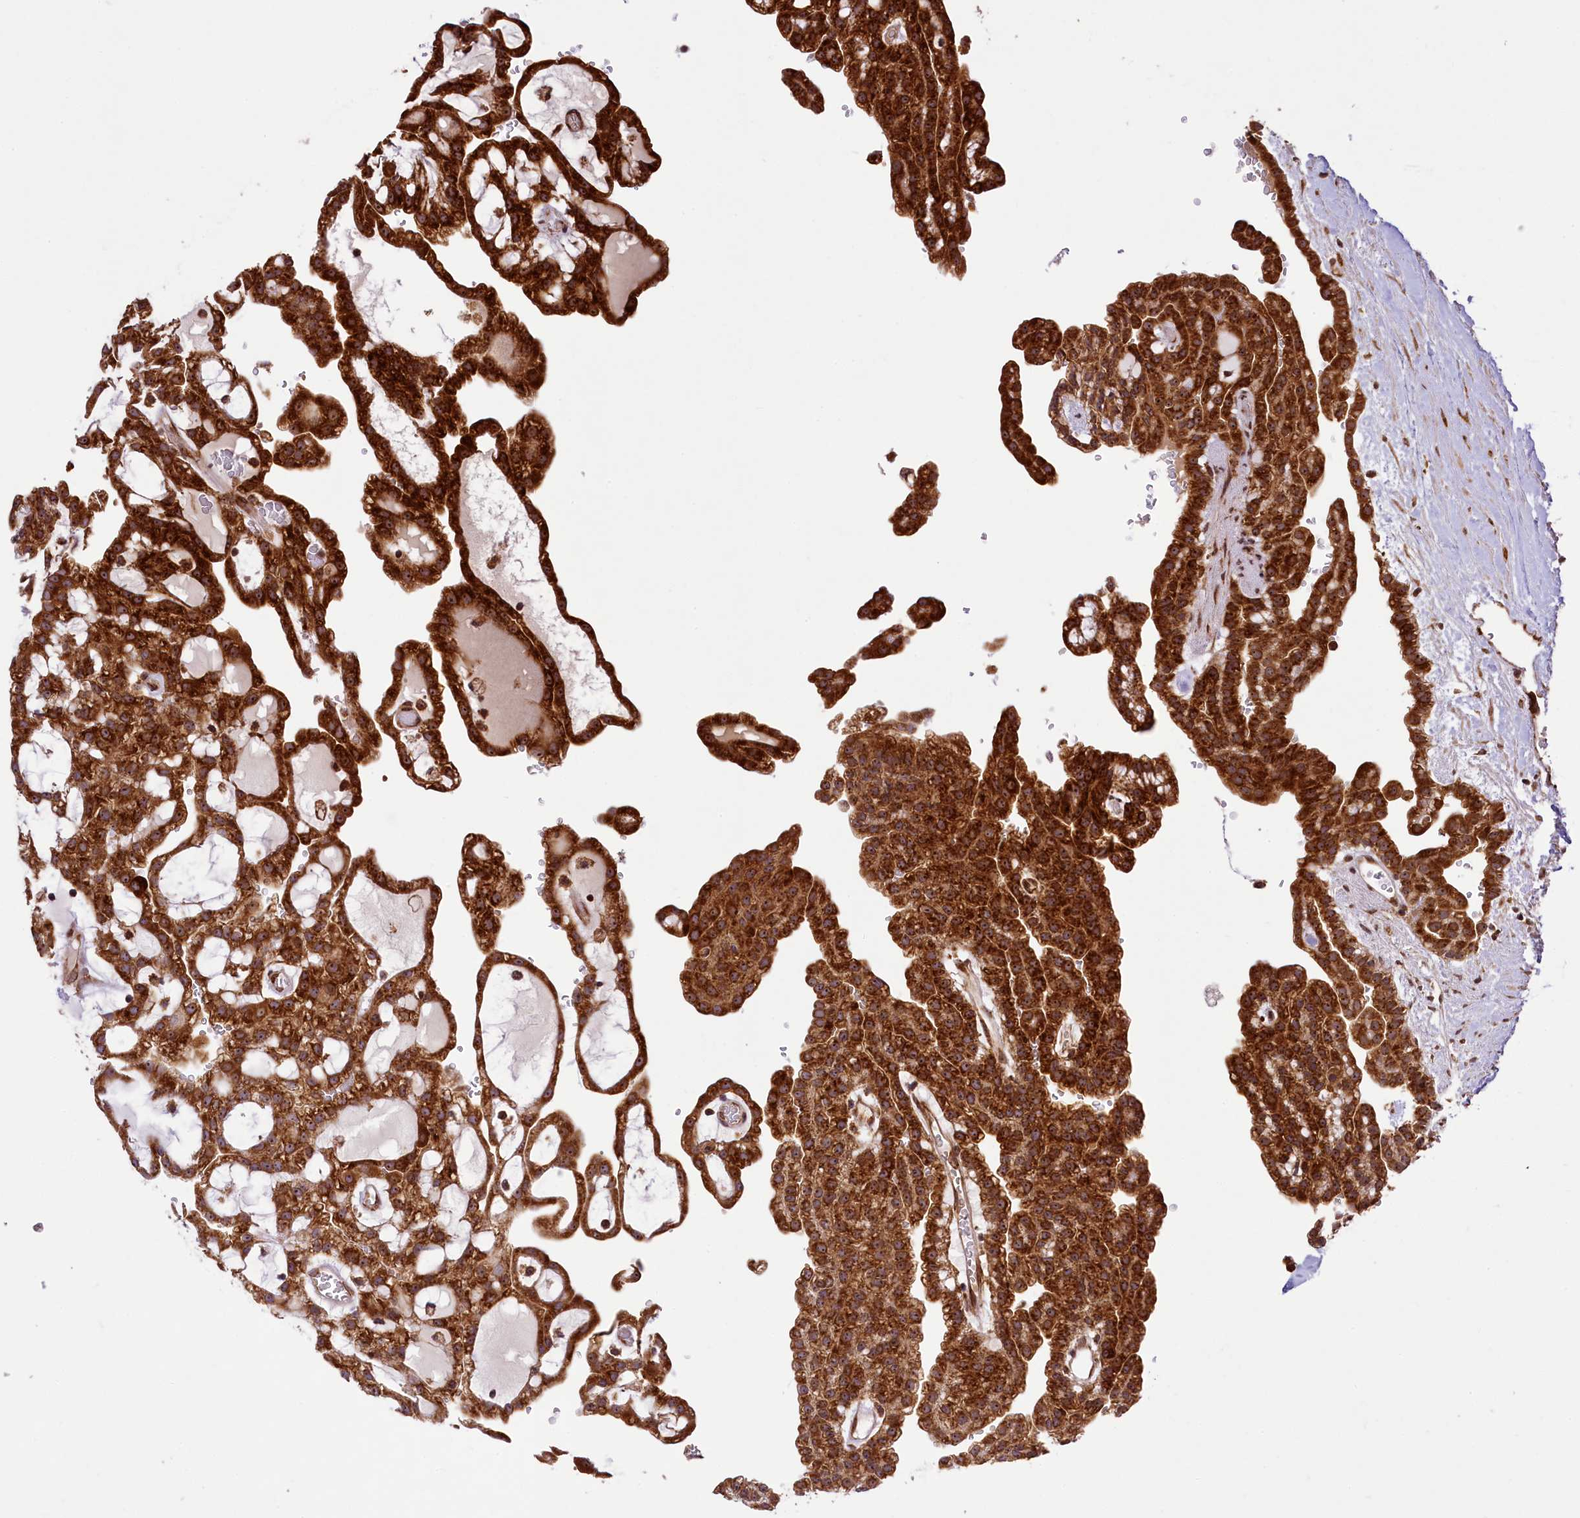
{"staining": {"intensity": "strong", "quantity": ">75%", "location": "cytoplasmic/membranous"}, "tissue": "renal cancer", "cell_type": "Tumor cells", "image_type": "cancer", "snomed": [{"axis": "morphology", "description": "Adenocarcinoma, NOS"}, {"axis": "topography", "description": "Kidney"}], "caption": "Approximately >75% of tumor cells in renal cancer (adenocarcinoma) demonstrate strong cytoplasmic/membranous protein staining as visualized by brown immunohistochemical staining.", "gene": "LARP4", "patient": {"sex": "male", "age": 63}}